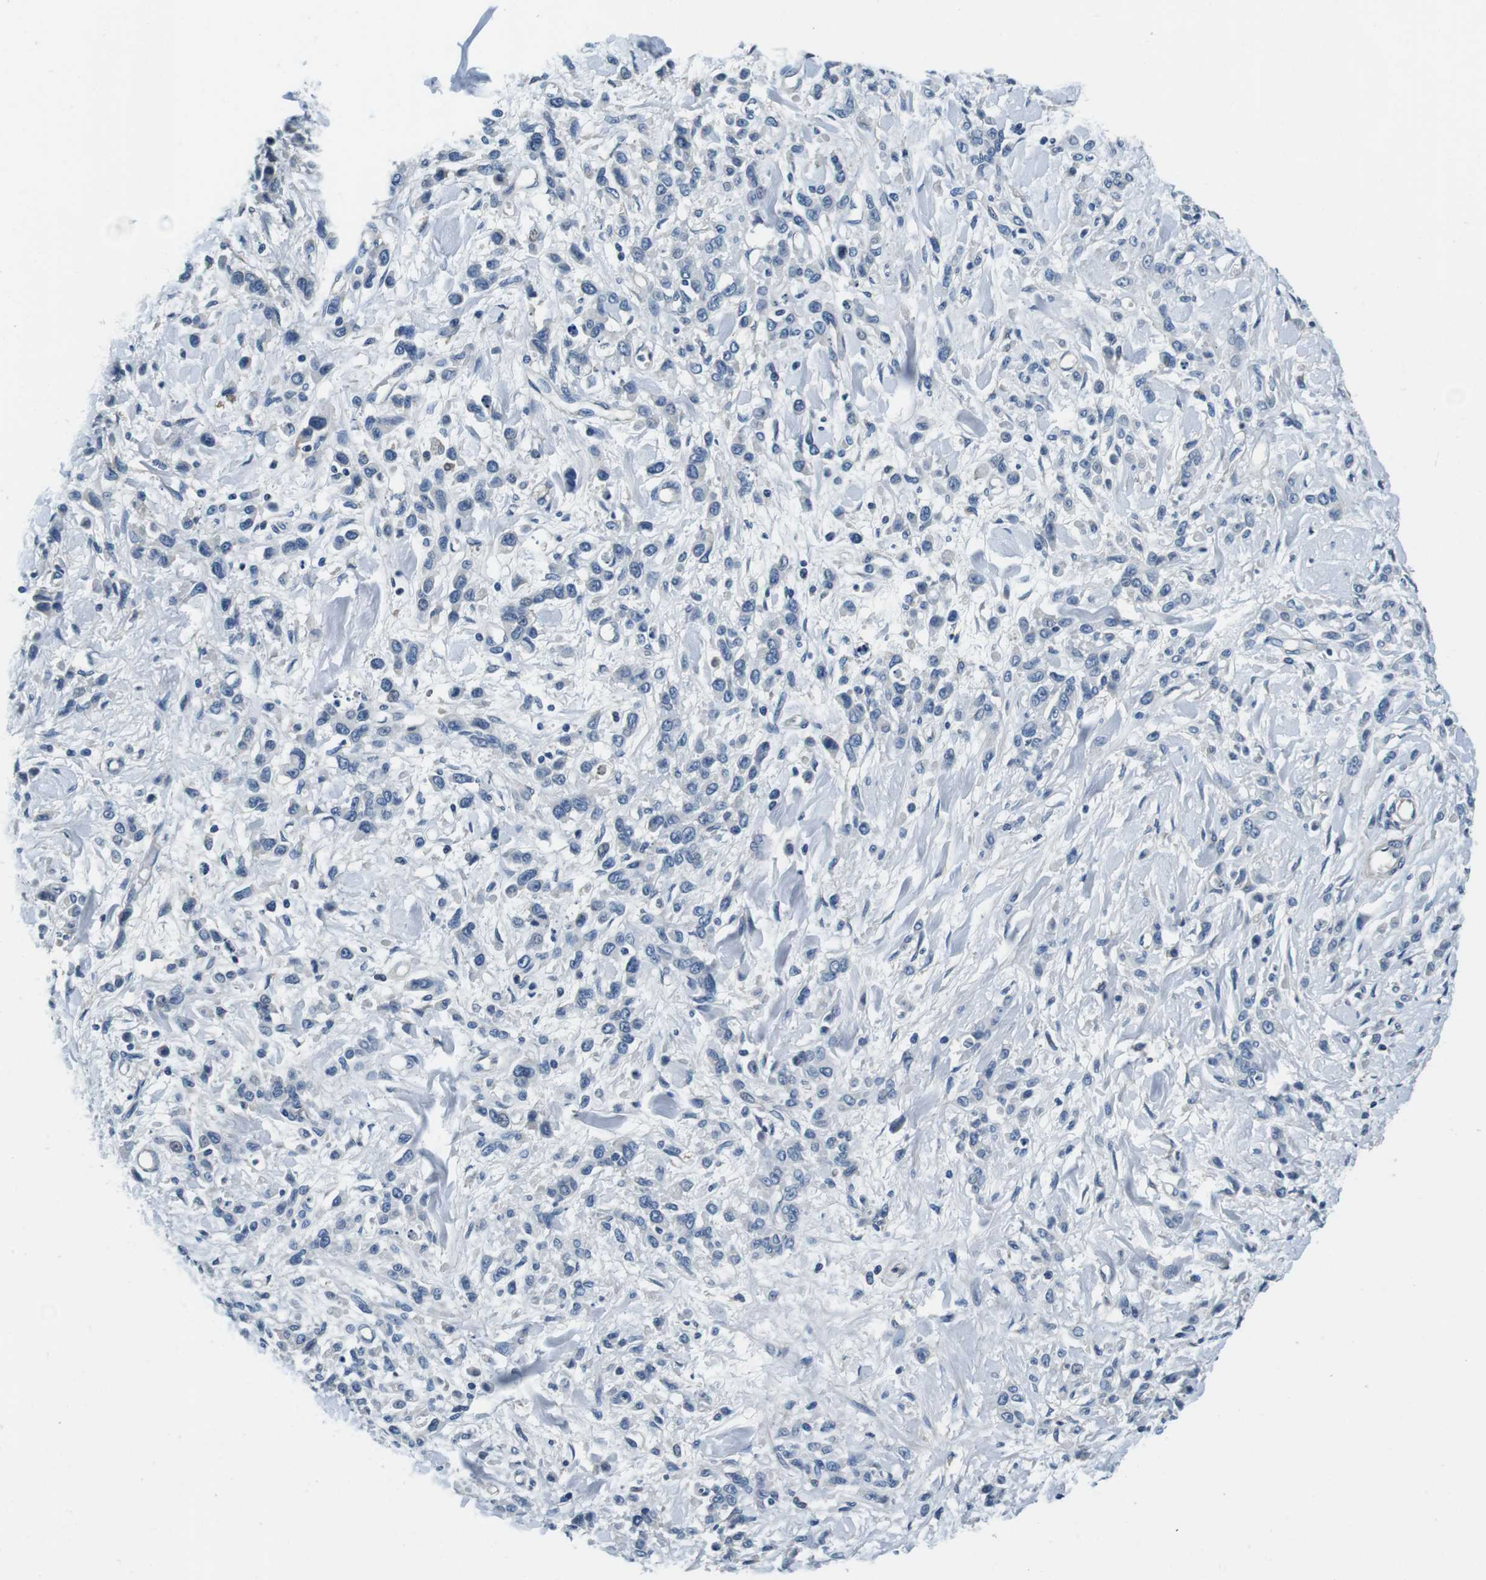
{"staining": {"intensity": "negative", "quantity": "none", "location": "none"}, "tissue": "stomach cancer", "cell_type": "Tumor cells", "image_type": "cancer", "snomed": [{"axis": "morphology", "description": "Normal tissue, NOS"}, {"axis": "morphology", "description": "Adenocarcinoma, NOS"}, {"axis": "topography", "description": "Stomach"}], "caption": "IHC histopathology image of human stomach cancer (adenocarcinoma) stained for a protein (brown), which reveals no expression in tumor cells.", "gene": "KCNJ5", "patient": {"sex": "male", "age": 82}}